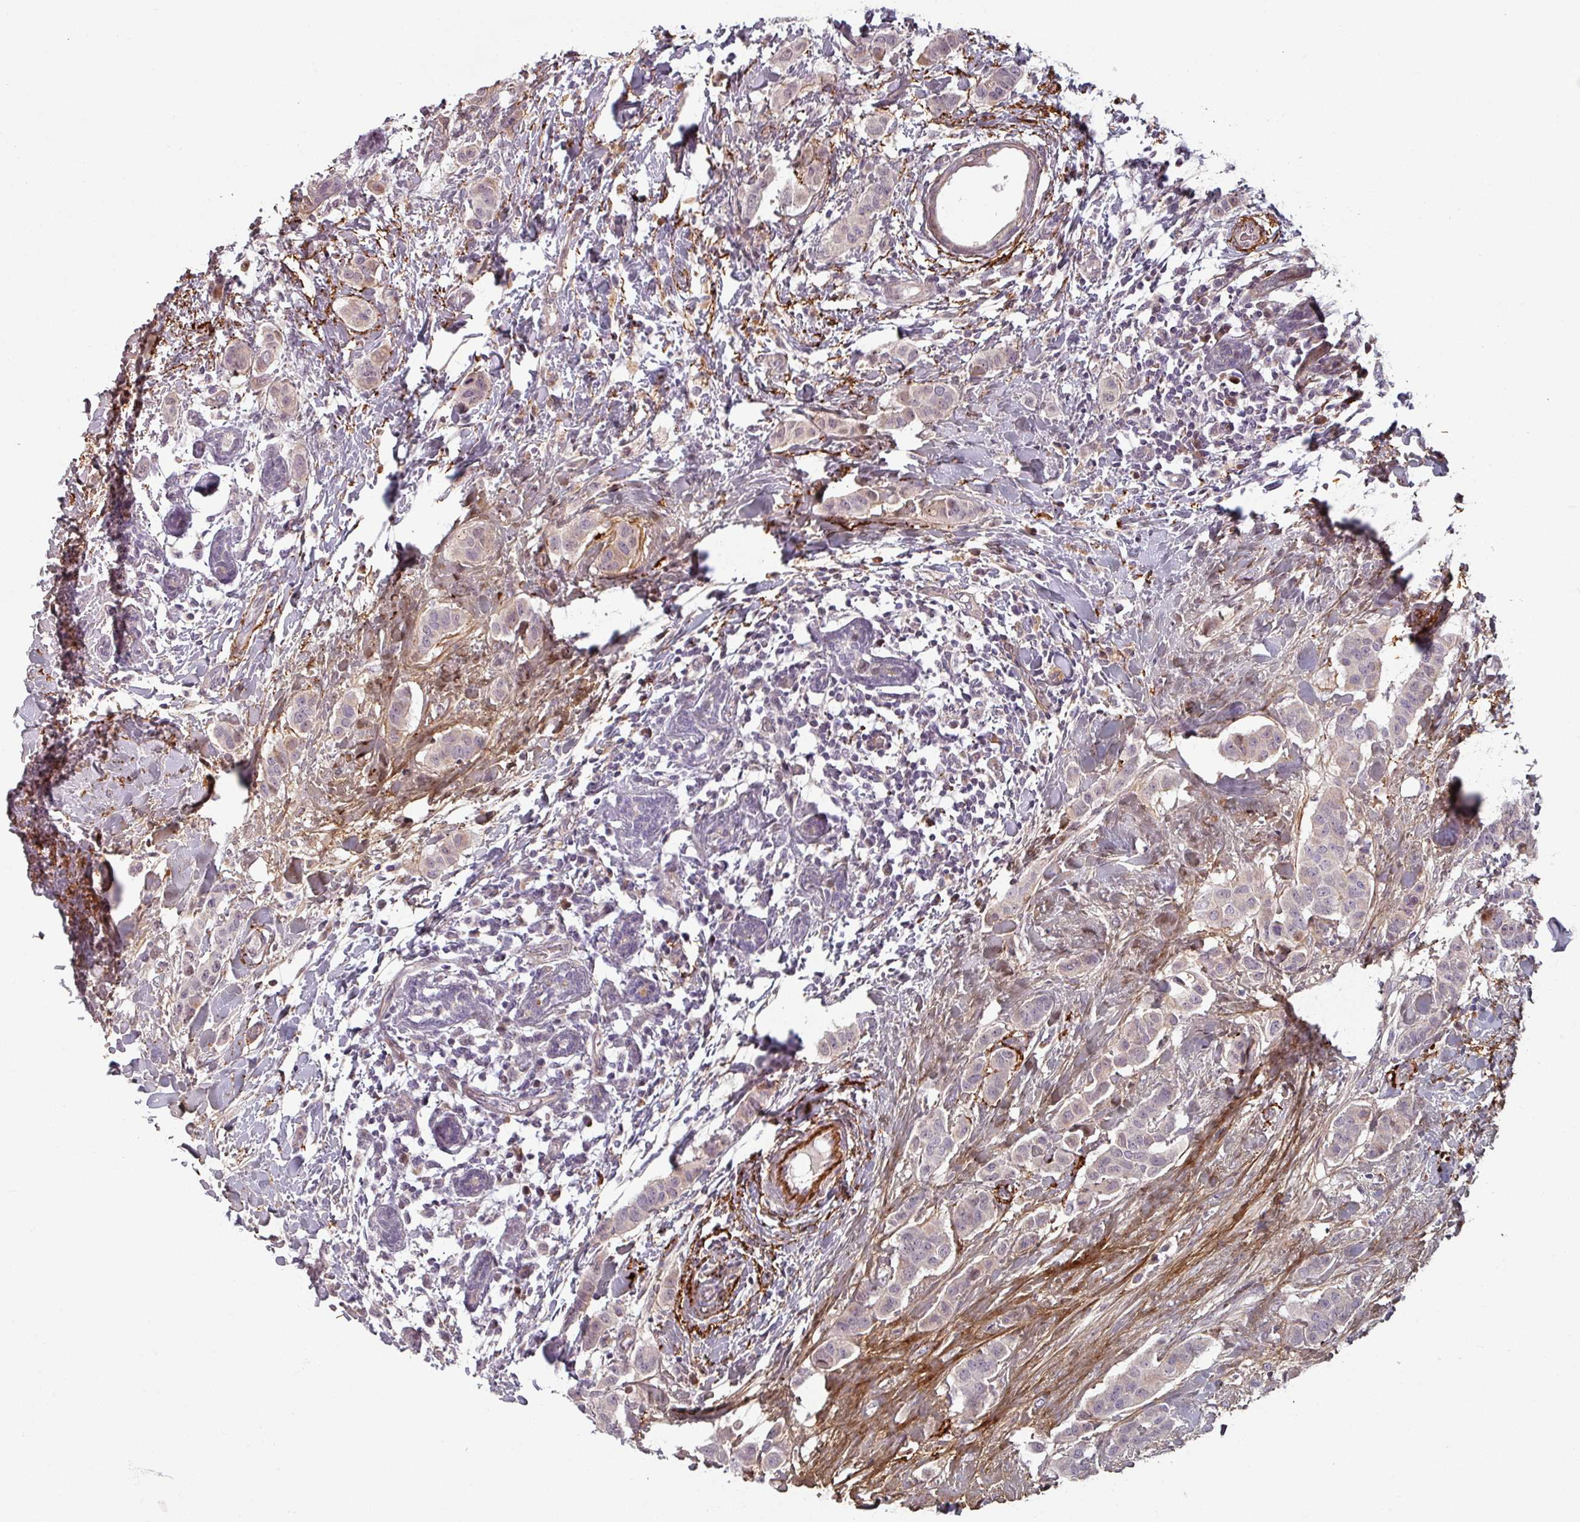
{"staining": {"intensity": "negative", "quantity": "none", "location": "none"}, "tissue": "breast cancer", "cell_type": "Tumor cells", "image_type": "cancer", "snomed": [{"axis": "morphology", "description": "Duct carcinoma"}, {"axis": "topography", "description": "Breast"}], "caption": "High magnification brightfield microscopy of breast invasive ductal carcinoma stained with DAB (brown) and counterstained with hematoxylin (blue): tumor cells show no significant expression.", "gene": "CYB5RL", "patient": {"sex": "female", "age": 40}}